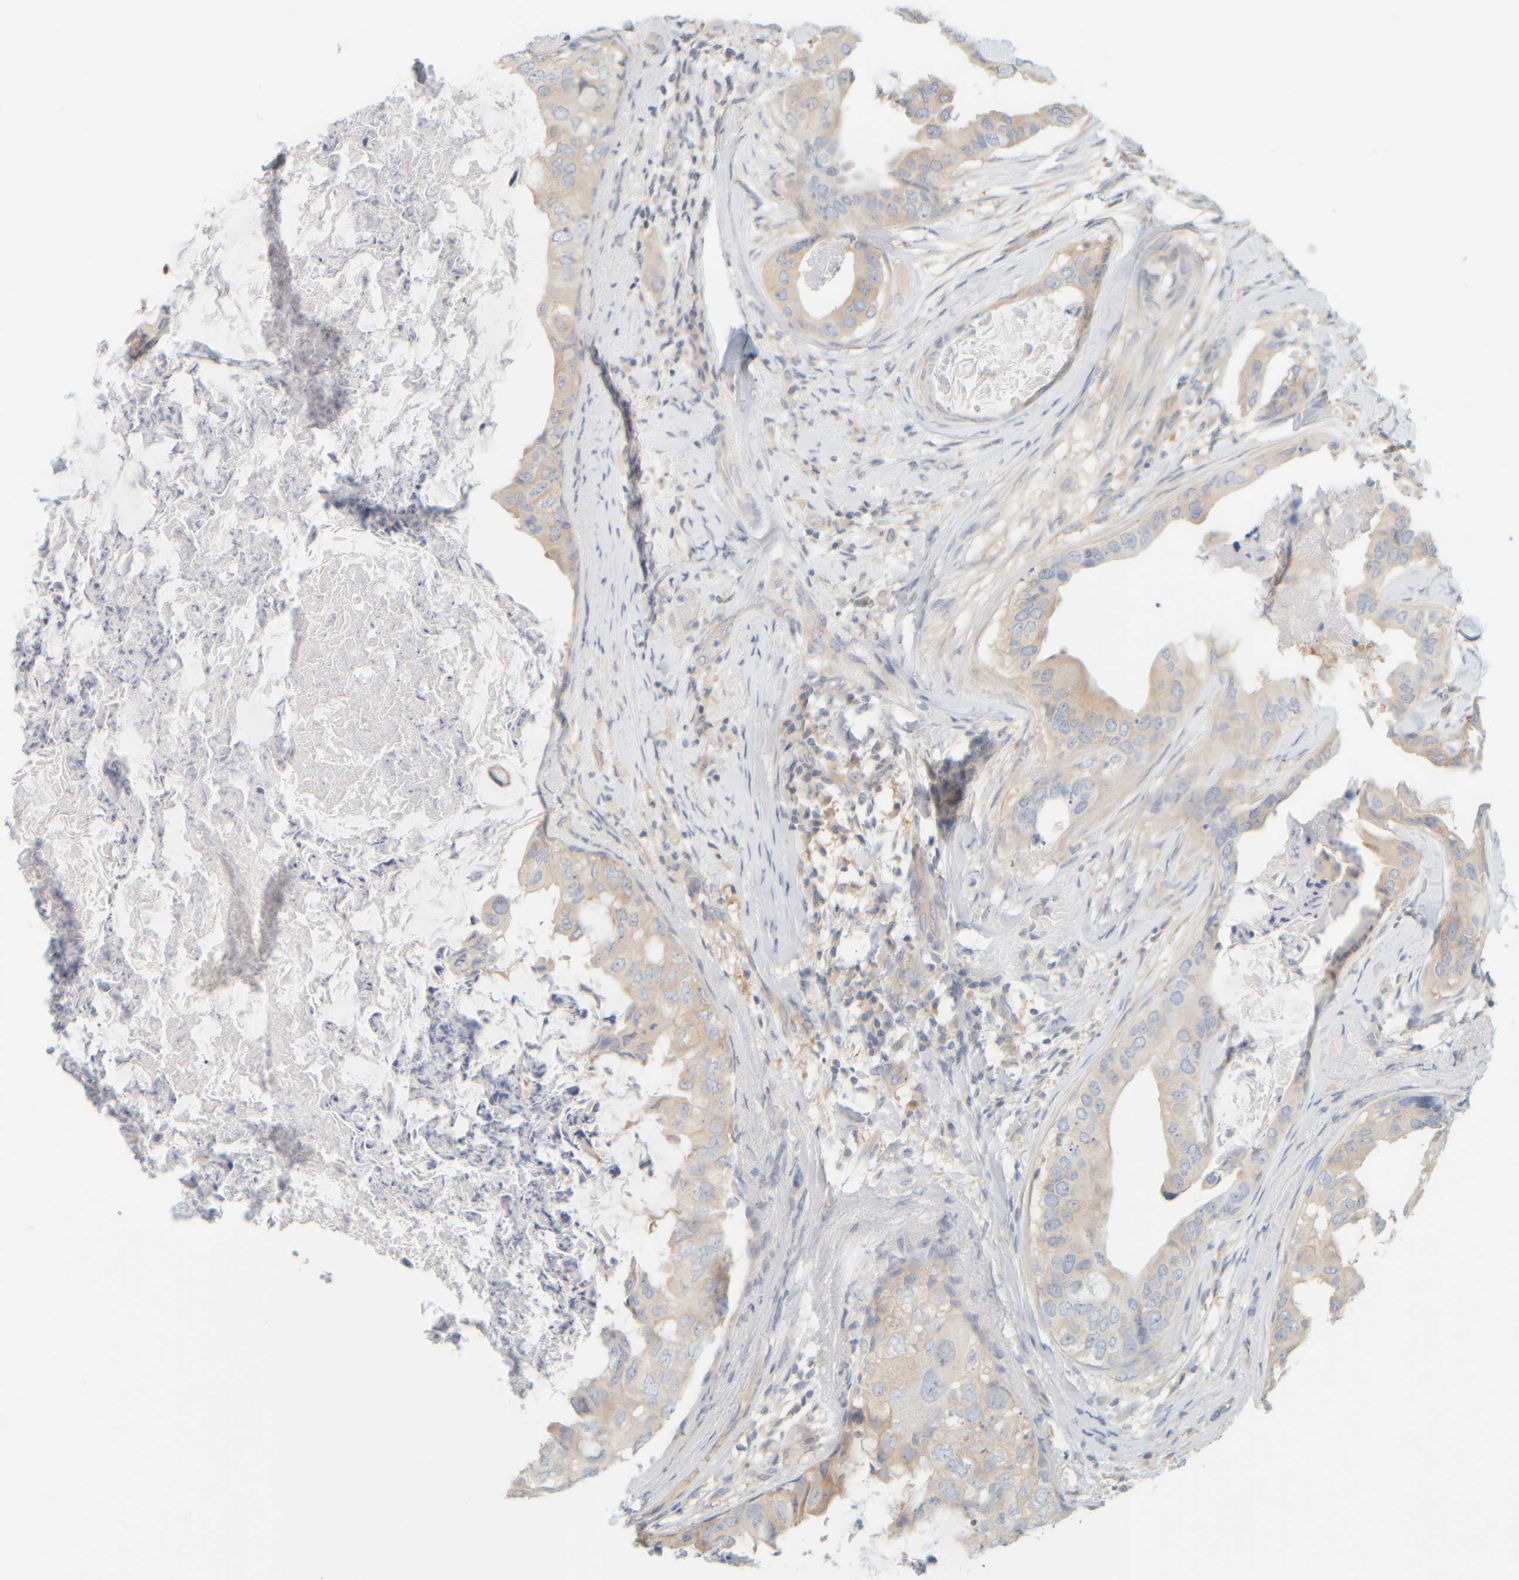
{"staining": {"intensity": "weak", "quantity": ">75%", "location": "cytoplasmic/membranous"}, "tissue": "breast cancer", "cell_type": "Tumor cells", "image_type": "cancer", "snomed": [{"axis": "morphology", "description": "Duct carcinoma"}, {"axis": "topography", "description": "Breast"}], "caption": "This is a photomicrograph of immunohistochemistry staining of intraductal carcinoma (breast), which shows weak expression in the cytoplasmic/membranous of tumor cells.", "gene": "PTGES3L-AARSD1", "patient": {"sex": "female", "age": 40}}